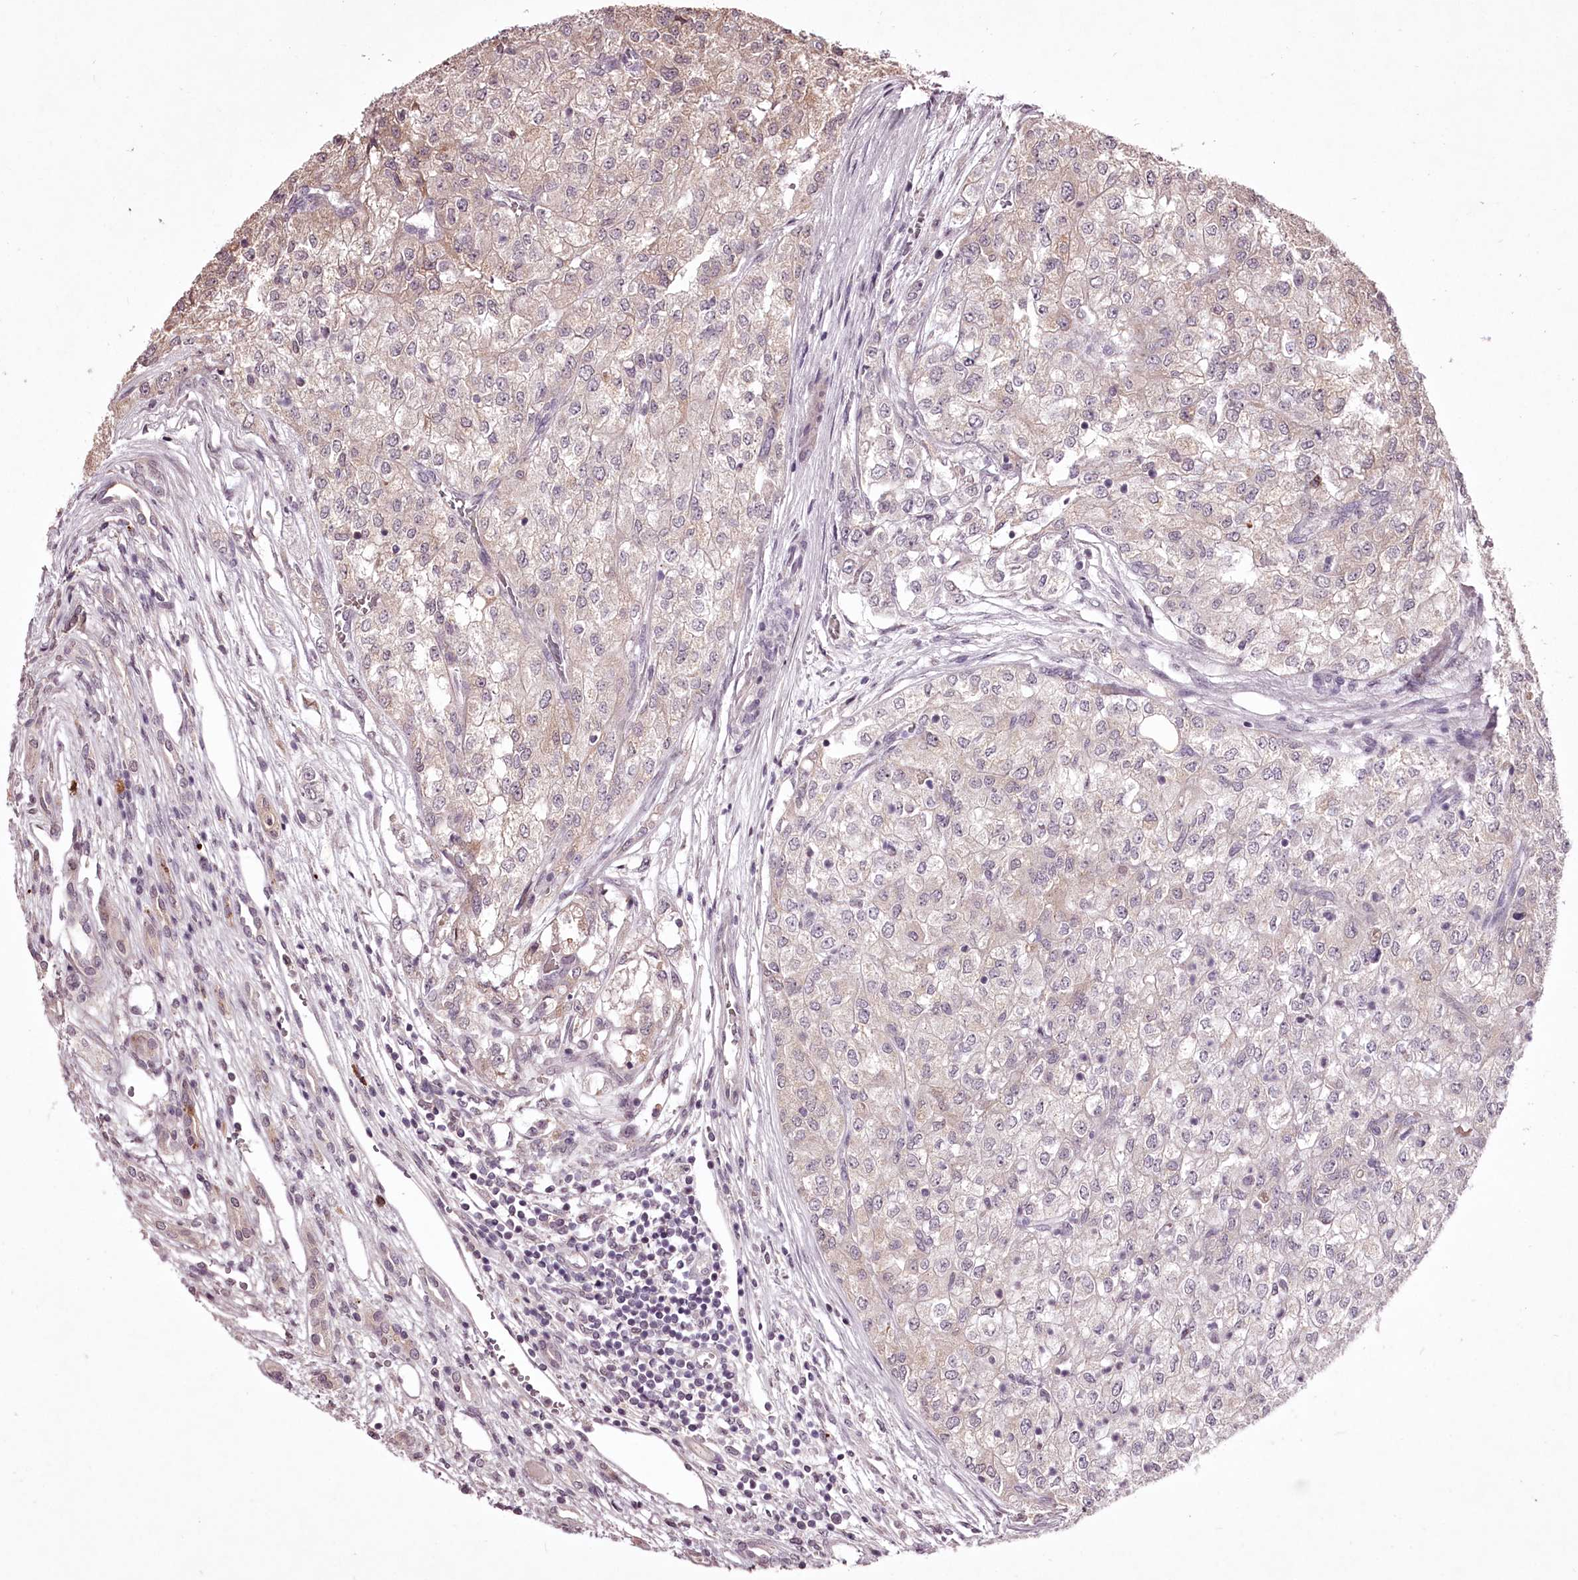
{"staining": {"intensity": "negative", "quantity": "none", "location": "none"}, "tissue": "renal cancer", "cell_type": "Tumor cells", "image_type": "cancer", "snomed": [{"axis": "morphology", "description": "Adenocarcinoma, NOS"}, {"axis": "topography", "description": "Kidney"}], "caption": "There is no significant expression in tumor cells of renal adenocarcinoma.", "gene": "ADRA1D", "patient": {"sex": "female", "age": 54}}